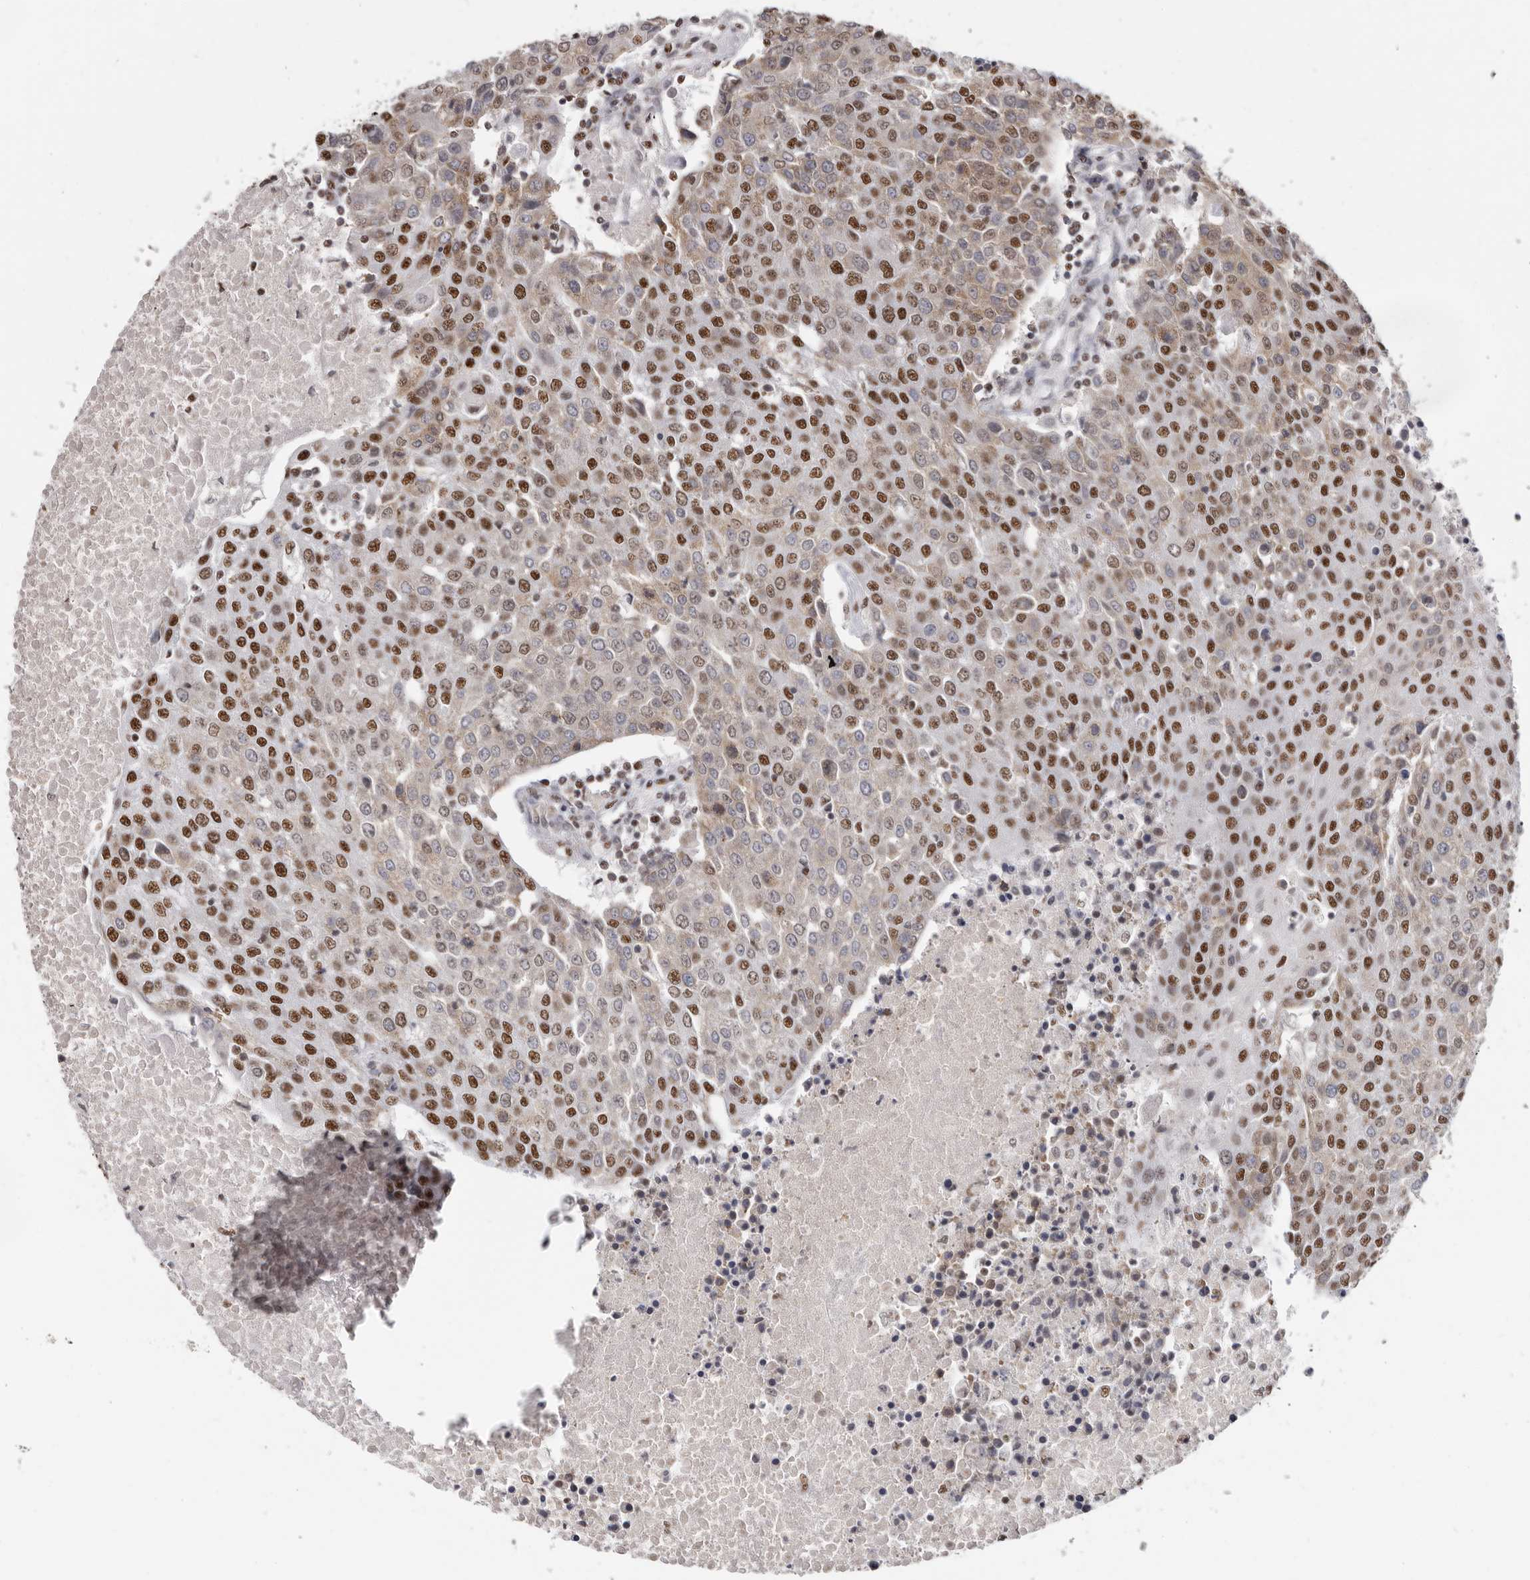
{"staining": {"intensity": "strong", "quantity": "25%-75%", "location": "nuclear"}, "tissue": "urothelial cancer", "cell_type": "Tumor cells", "image_type": "cancer", "snomed": [{"axis": "morphology", "description": "Urothelial carcinoma, High grade"}, {"axis": "topography", "description": "Urinary bladder"}], "caption": "Urothelial carcinoma (high-grade) stained for a protein (brown) demonstrates strong nuclear positive staining in about 25%-75% of tumor cells.", "gene": "SCAF4", "patient": {"sex": "female", "age": 85}}